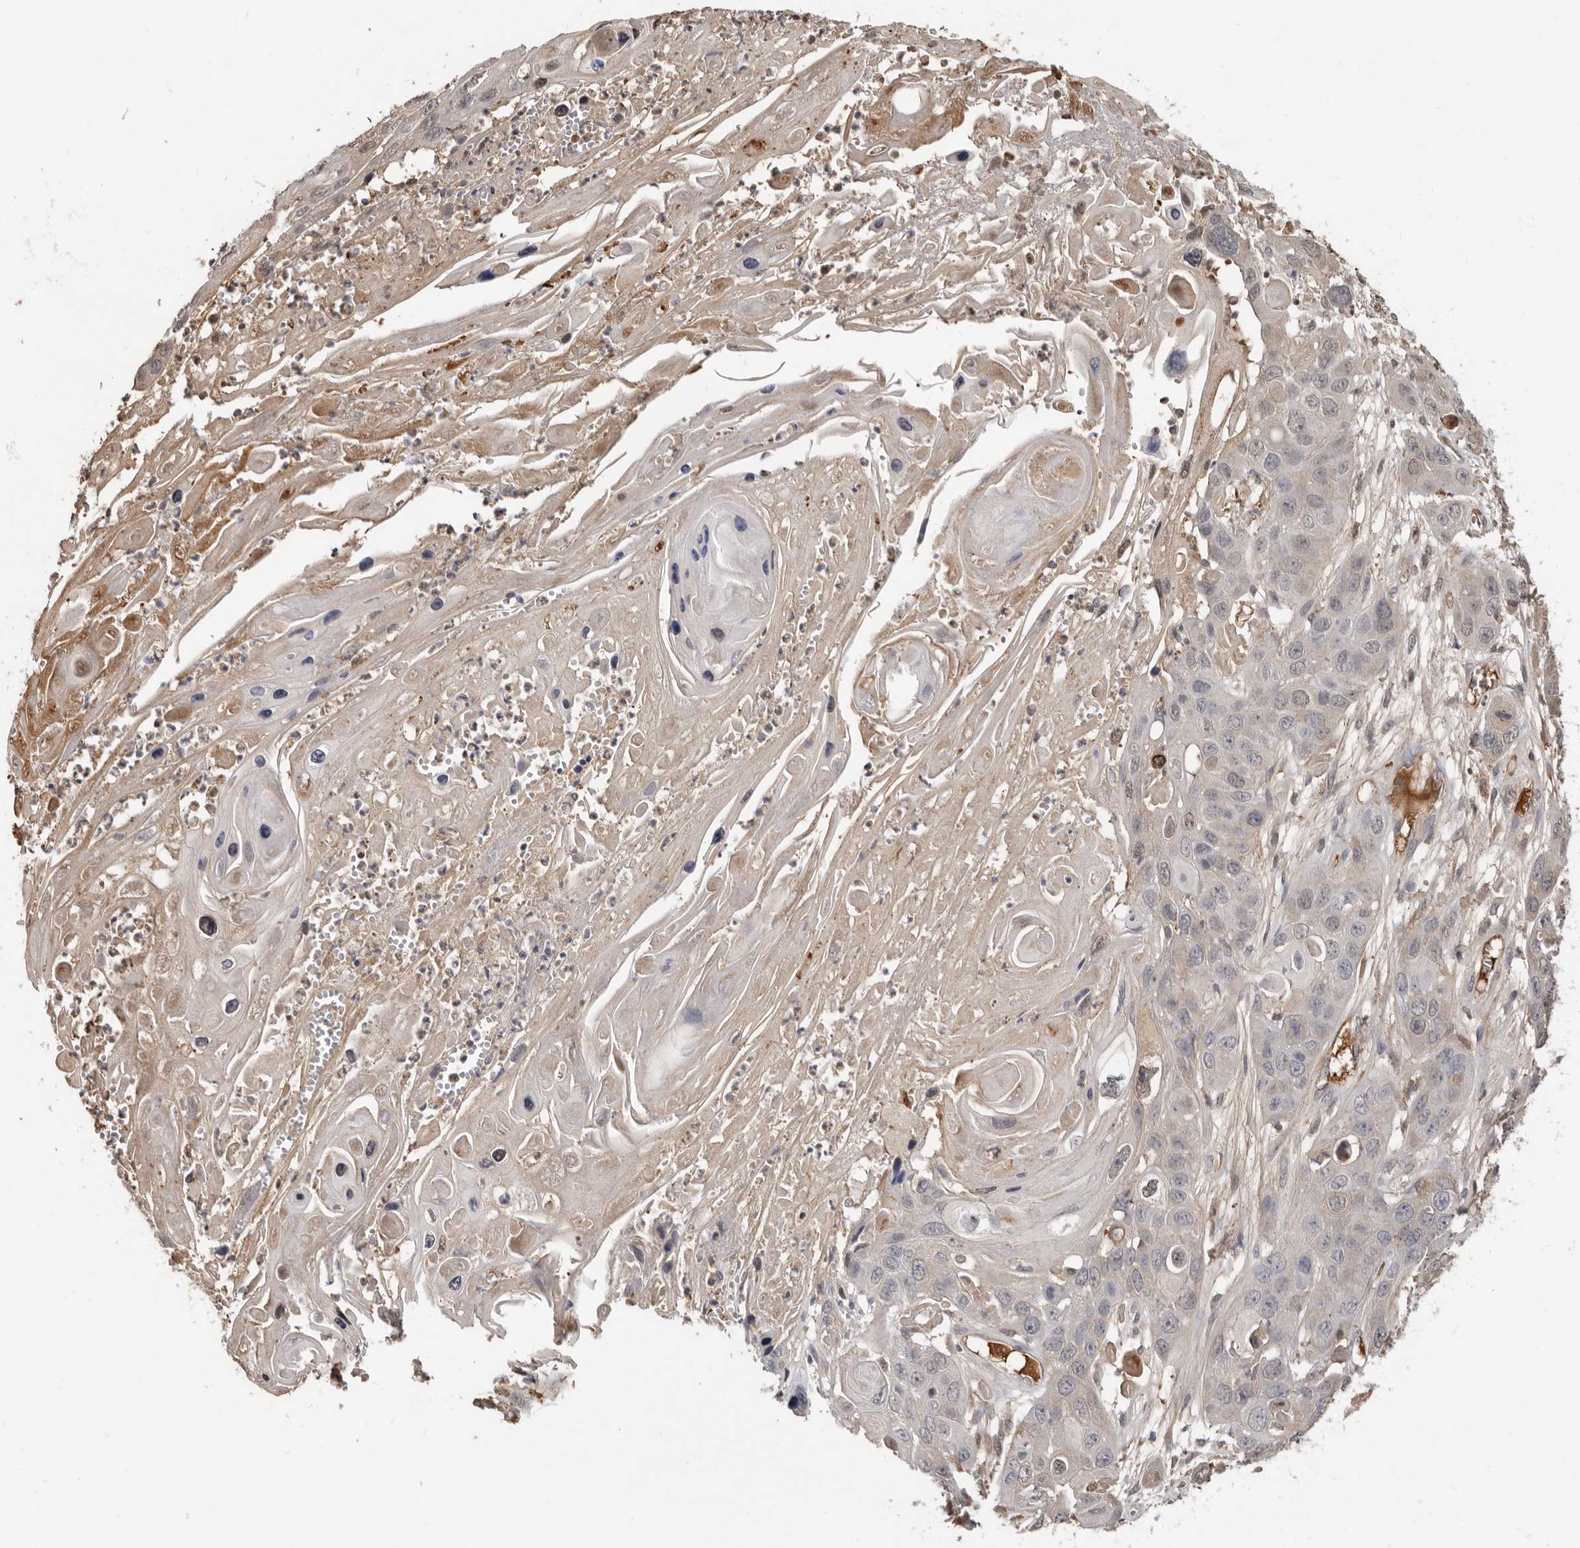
{"staining": {"intensity": "weak", "quantity": "<25%", "location": "cytoplasmic/membranous"}, "tissue": "skin cancer", "cell_type": "Tumor cells", "image_type": "cancer", "snomed": [{"axis": "morphology", "description": "Squamous cell carcinoma, NOS"}, {"axis": "topography", "description": "Skin"}], "caption": "Immunohistochemistry (IHC) histopathology image of neoplastic tissue: skin squamous cell carcinoma stained with DAB (3,3'-diaminobenzidine) reveals no significant protein staining in tumor cells.", "gene": "LRGUK", "patient": {"sex": "male", "age": 55}}